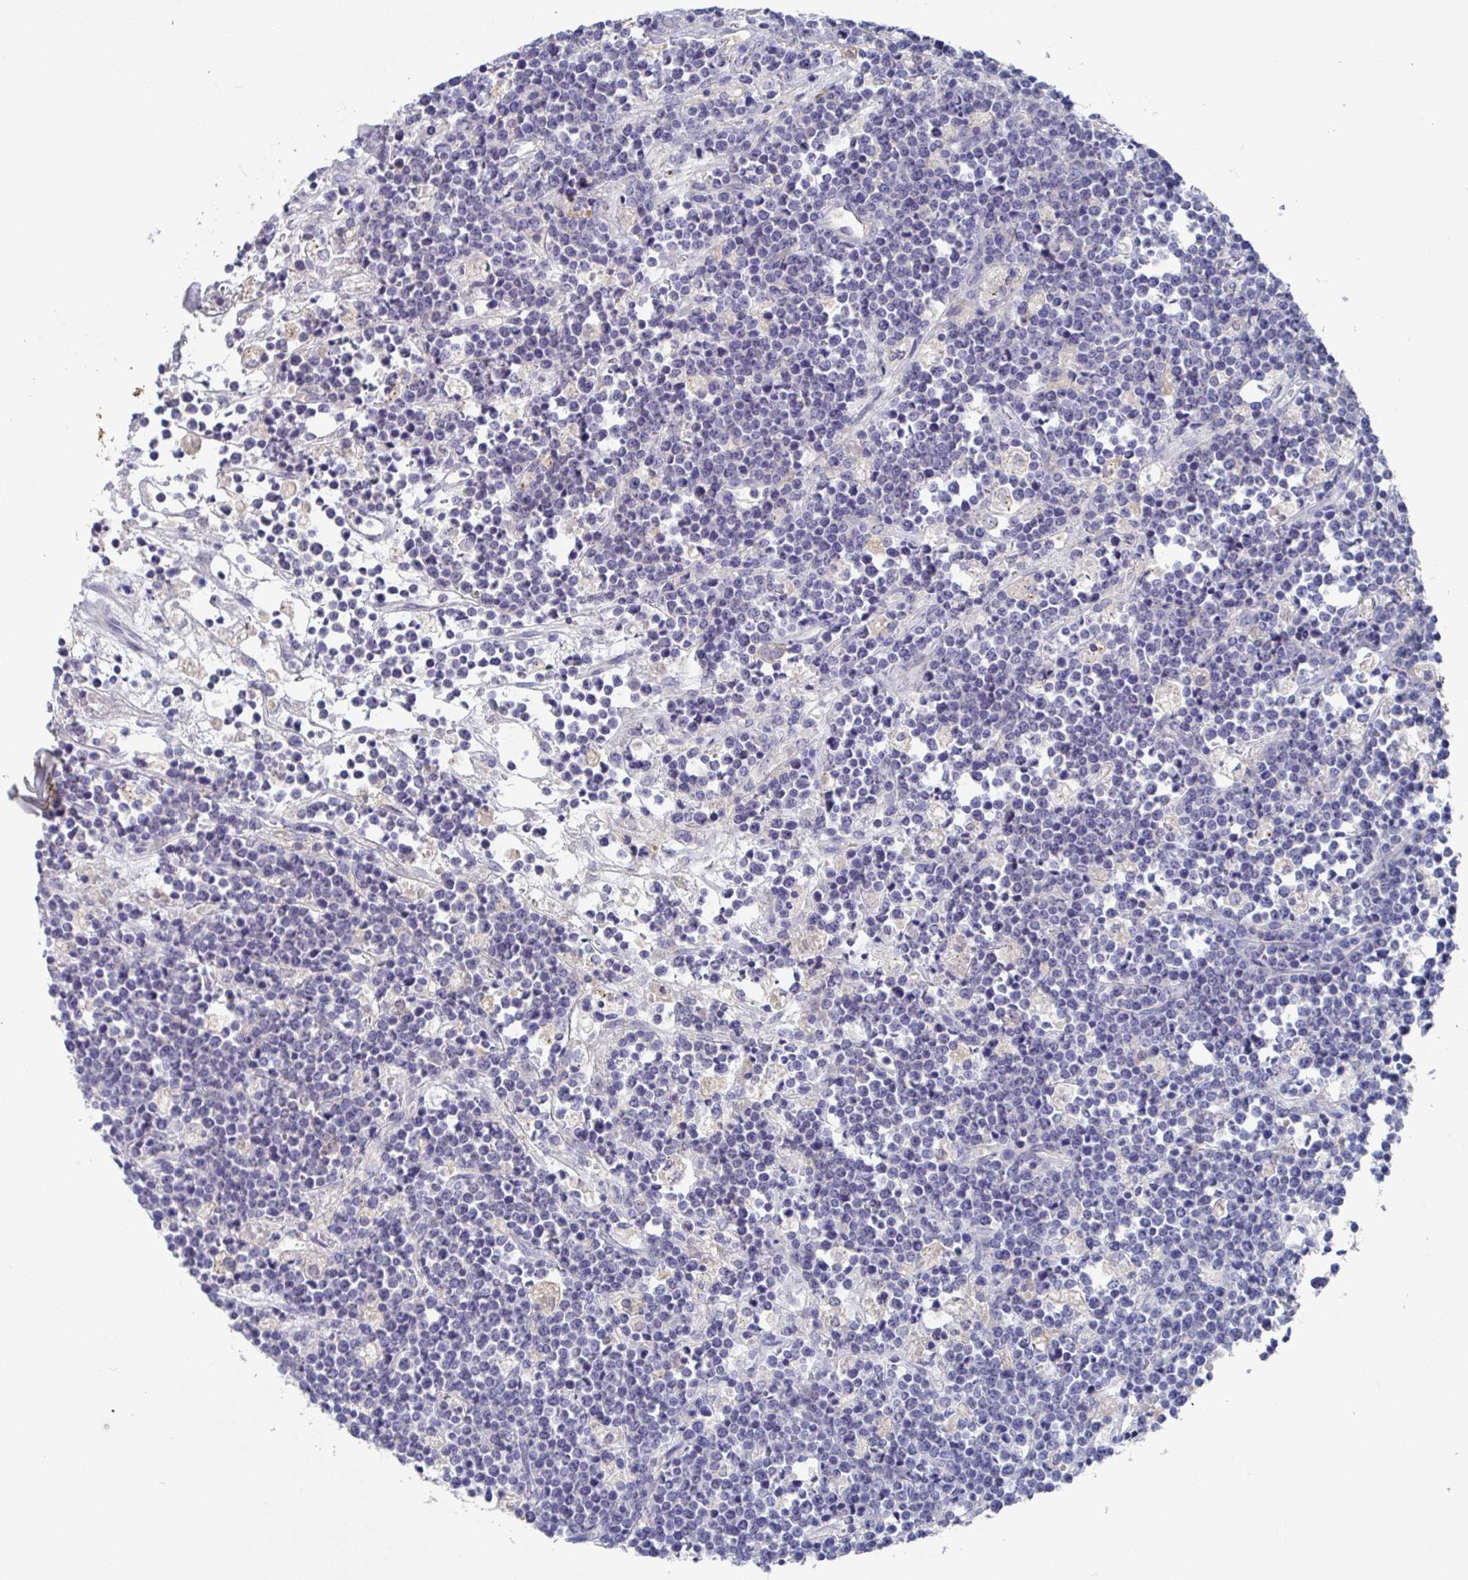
{"staining": {"intensity": "negative", "quantity": "none", "location": "none"}, "tissue": "lymphoma", "cell_type": "Tumor cells", "image_type": "cancer", "snomed": [{"axis": "morphology", "description": "Malignant lymphoma, non-Hodgkin's type, High grade"}, {"axis": "topography", "description": "Ovary"}], "caption": "Immunohistochemistry (IHC) image of lymphoma stained for a protein (brown), which shows no positivity in tumor cells.", "gene": "GPR148", "patient": {"sex": "female", "age": 56}}